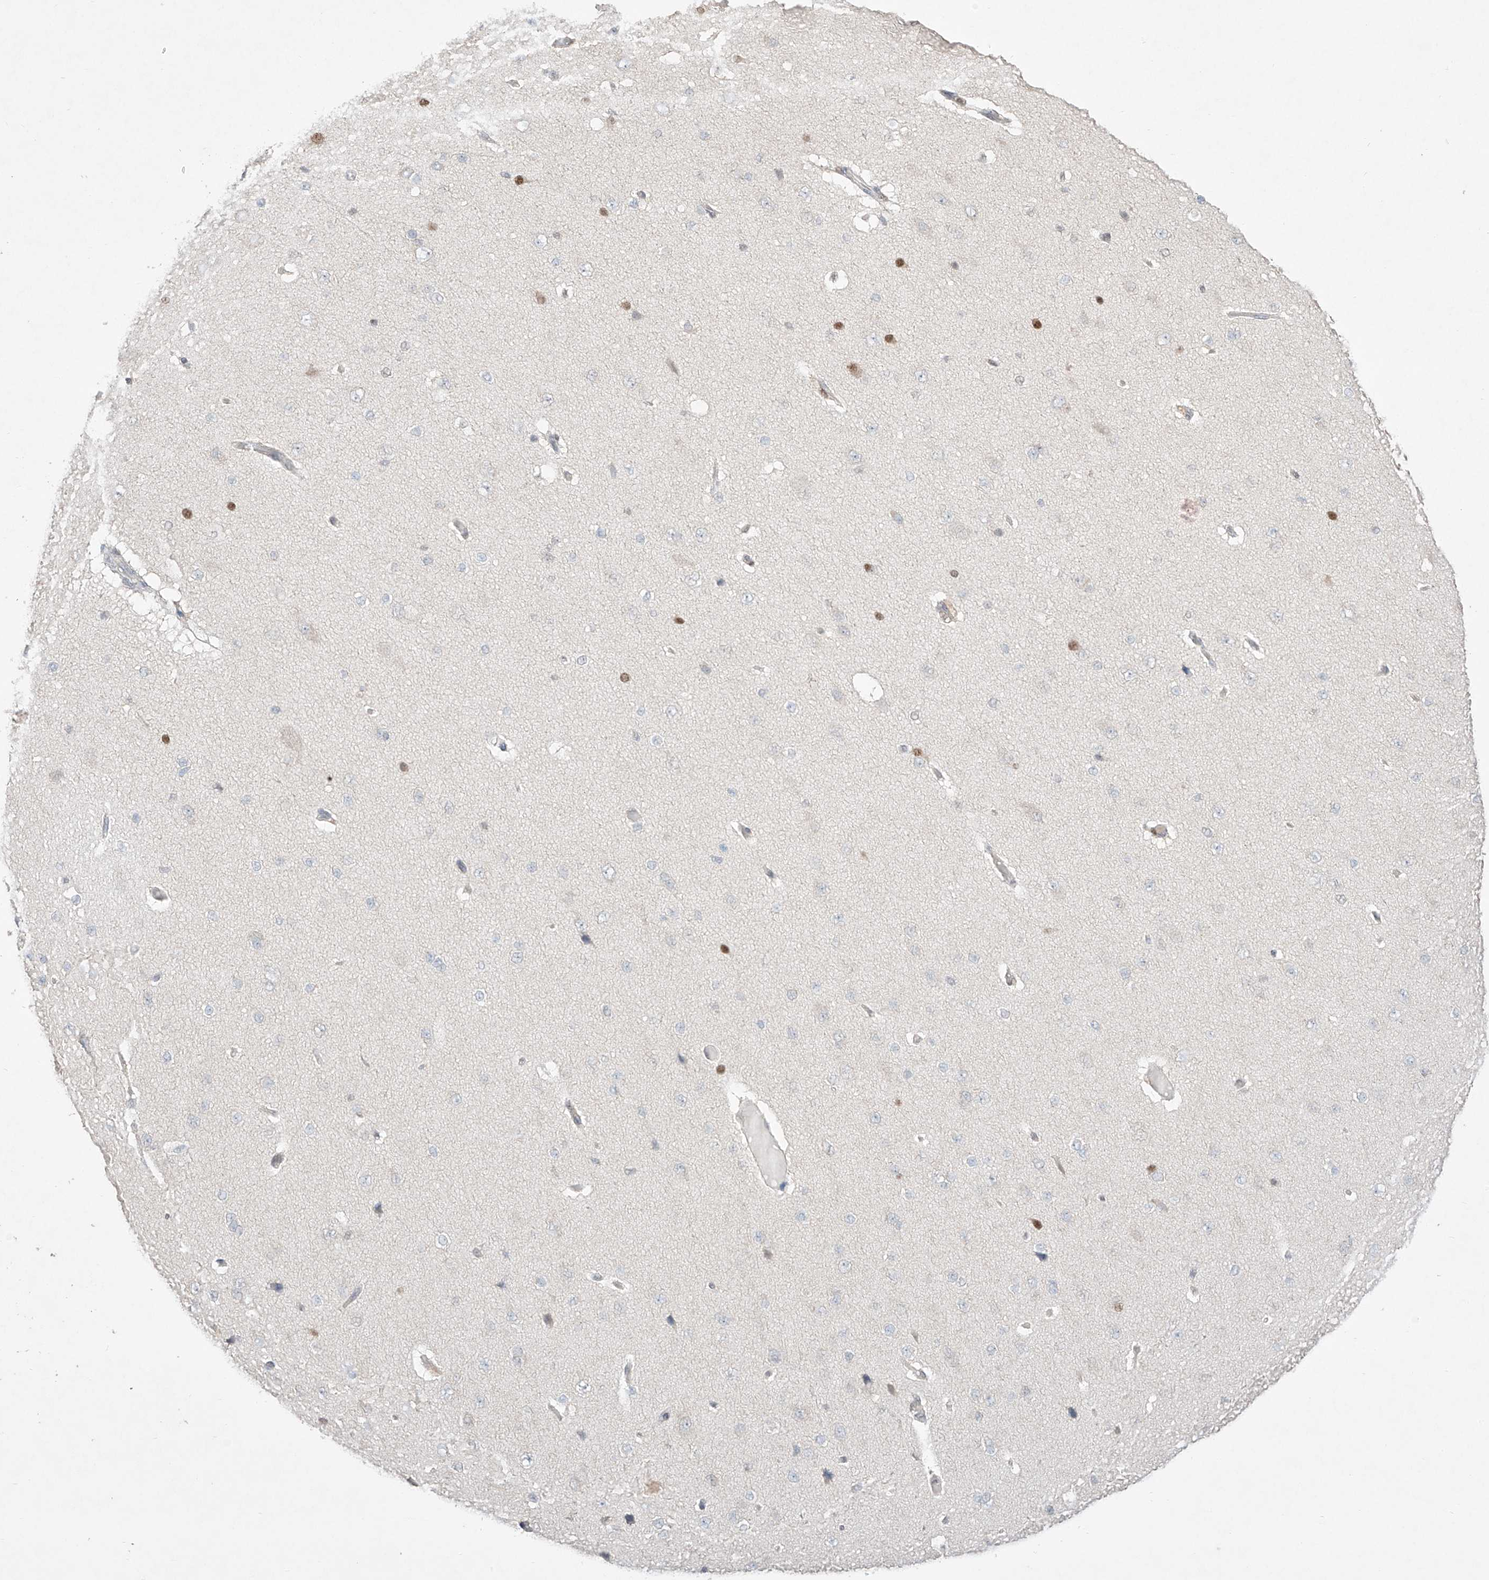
{"staining": {"intensity": "negative", "quantity": "none", "location": "none"}, "tissue": "cerebral cortex", "cell_type": "Endothelial cells", "image_type": "normal", "snomed": [{"axis": "morphology", "description": "Normal tissue, NOS"}, {"axis": "morphology", "description": "Developmental malformation"}, {"axis": "topography", "description": "Cerebral cortex"}], "caption": "Photomicrograph shows no protein staining in endothelial cells of normal cerebral cortex. The staining was performed using DAB (3,3'-diaminobenzidine) to visualize the protein expression in brown, while the nuclei were stained in blue with hematoxylin (Magnification: 20x).", "gene": "APIP", "patient": {"sex": "female", "age": 30}}